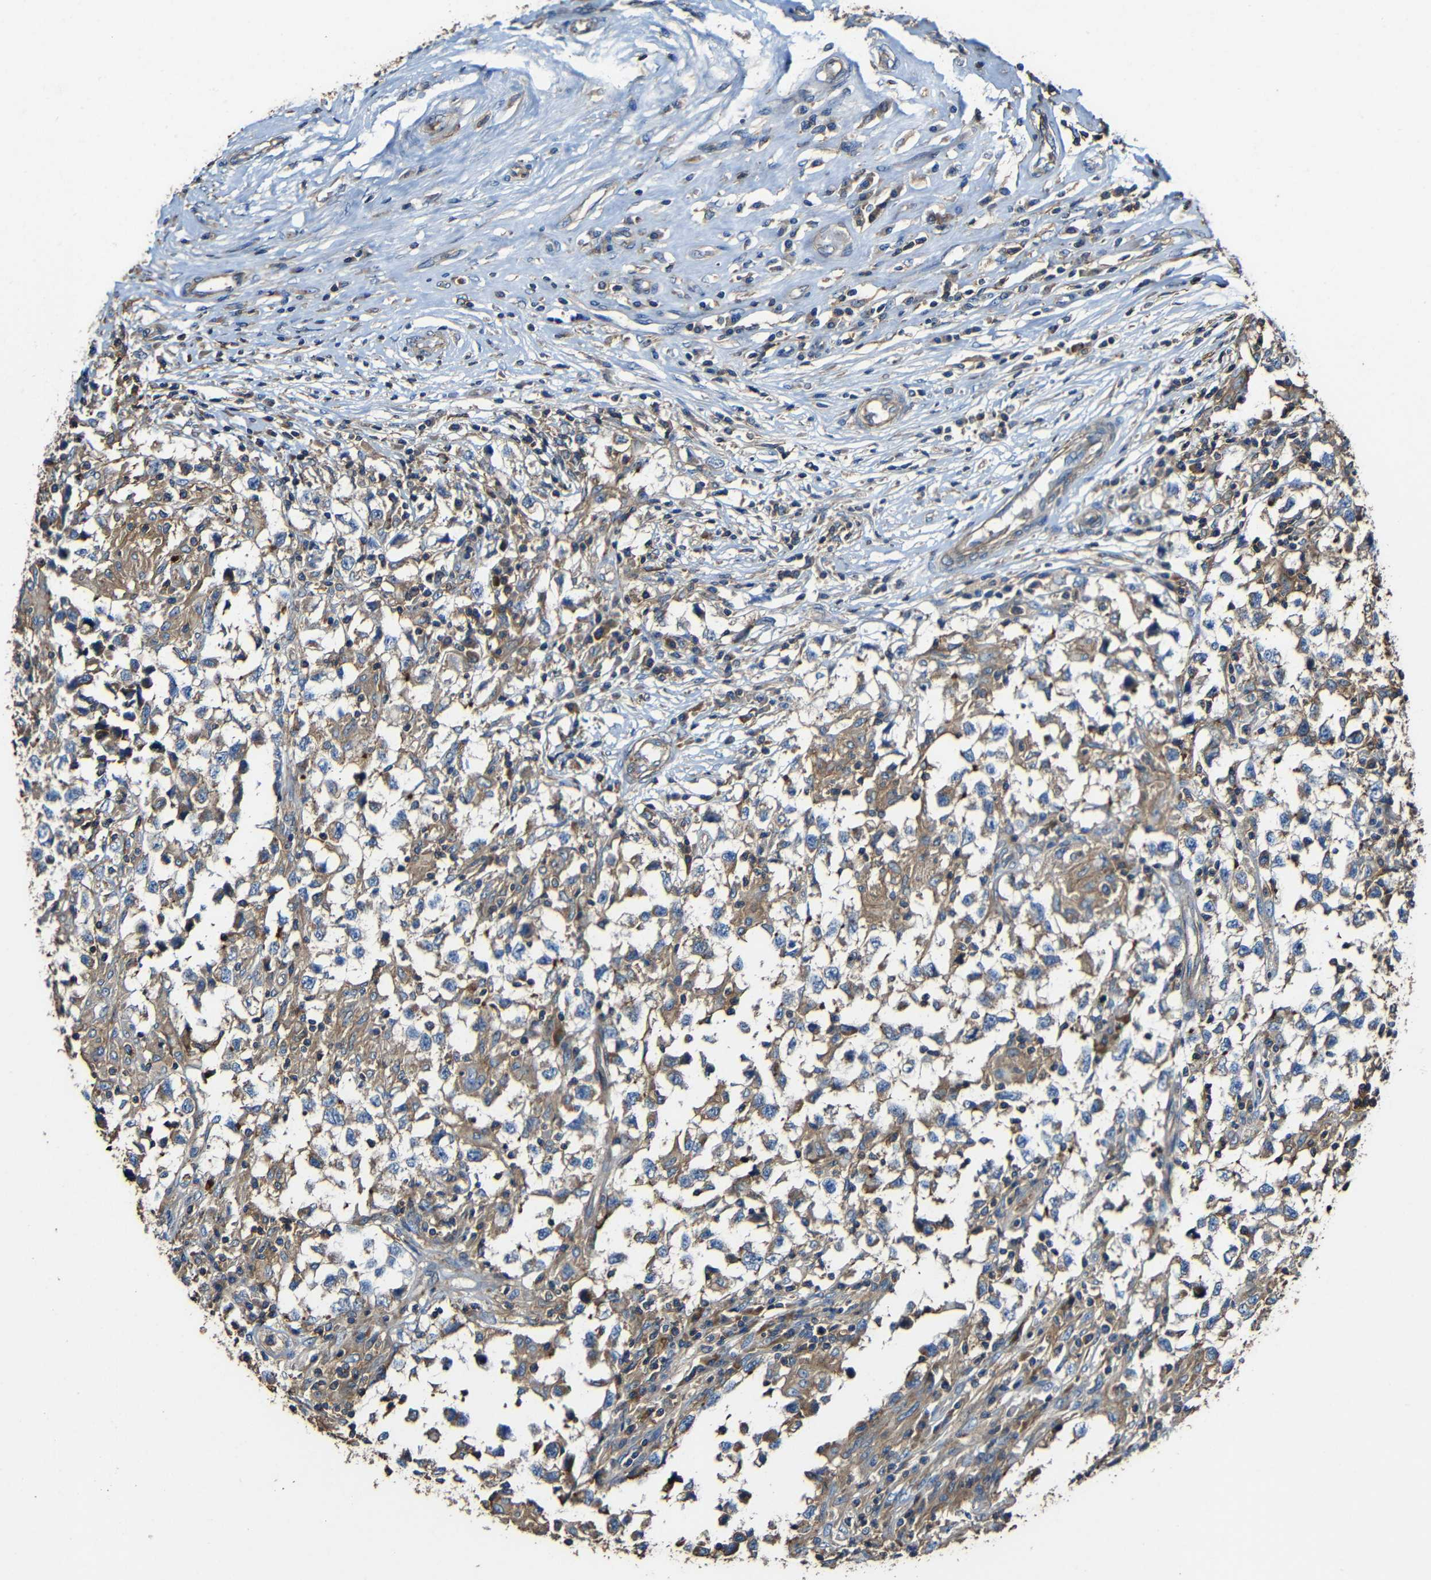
{"staining": {"intensity": "moderate", "quantity": ">75%", "location": "cytoplasmic/membranous"}, "tissue": "testis cancer", "cell_type": "Tumor cells", "image_type": "cancer", "snomed": [{"axis": "morphology", "description": "Carcinoma, Embryonal, NOS"}, {"axis": "topography", "description": "Testis"}], "caption": "About >75% of tumor cells in testis cancer show moderate cytoplasmic/membranous protein positivity as visualized by brown immunohistochemical staining.", "gene": "RHOT2", "patient": {"sex": "male", "age": 21}}